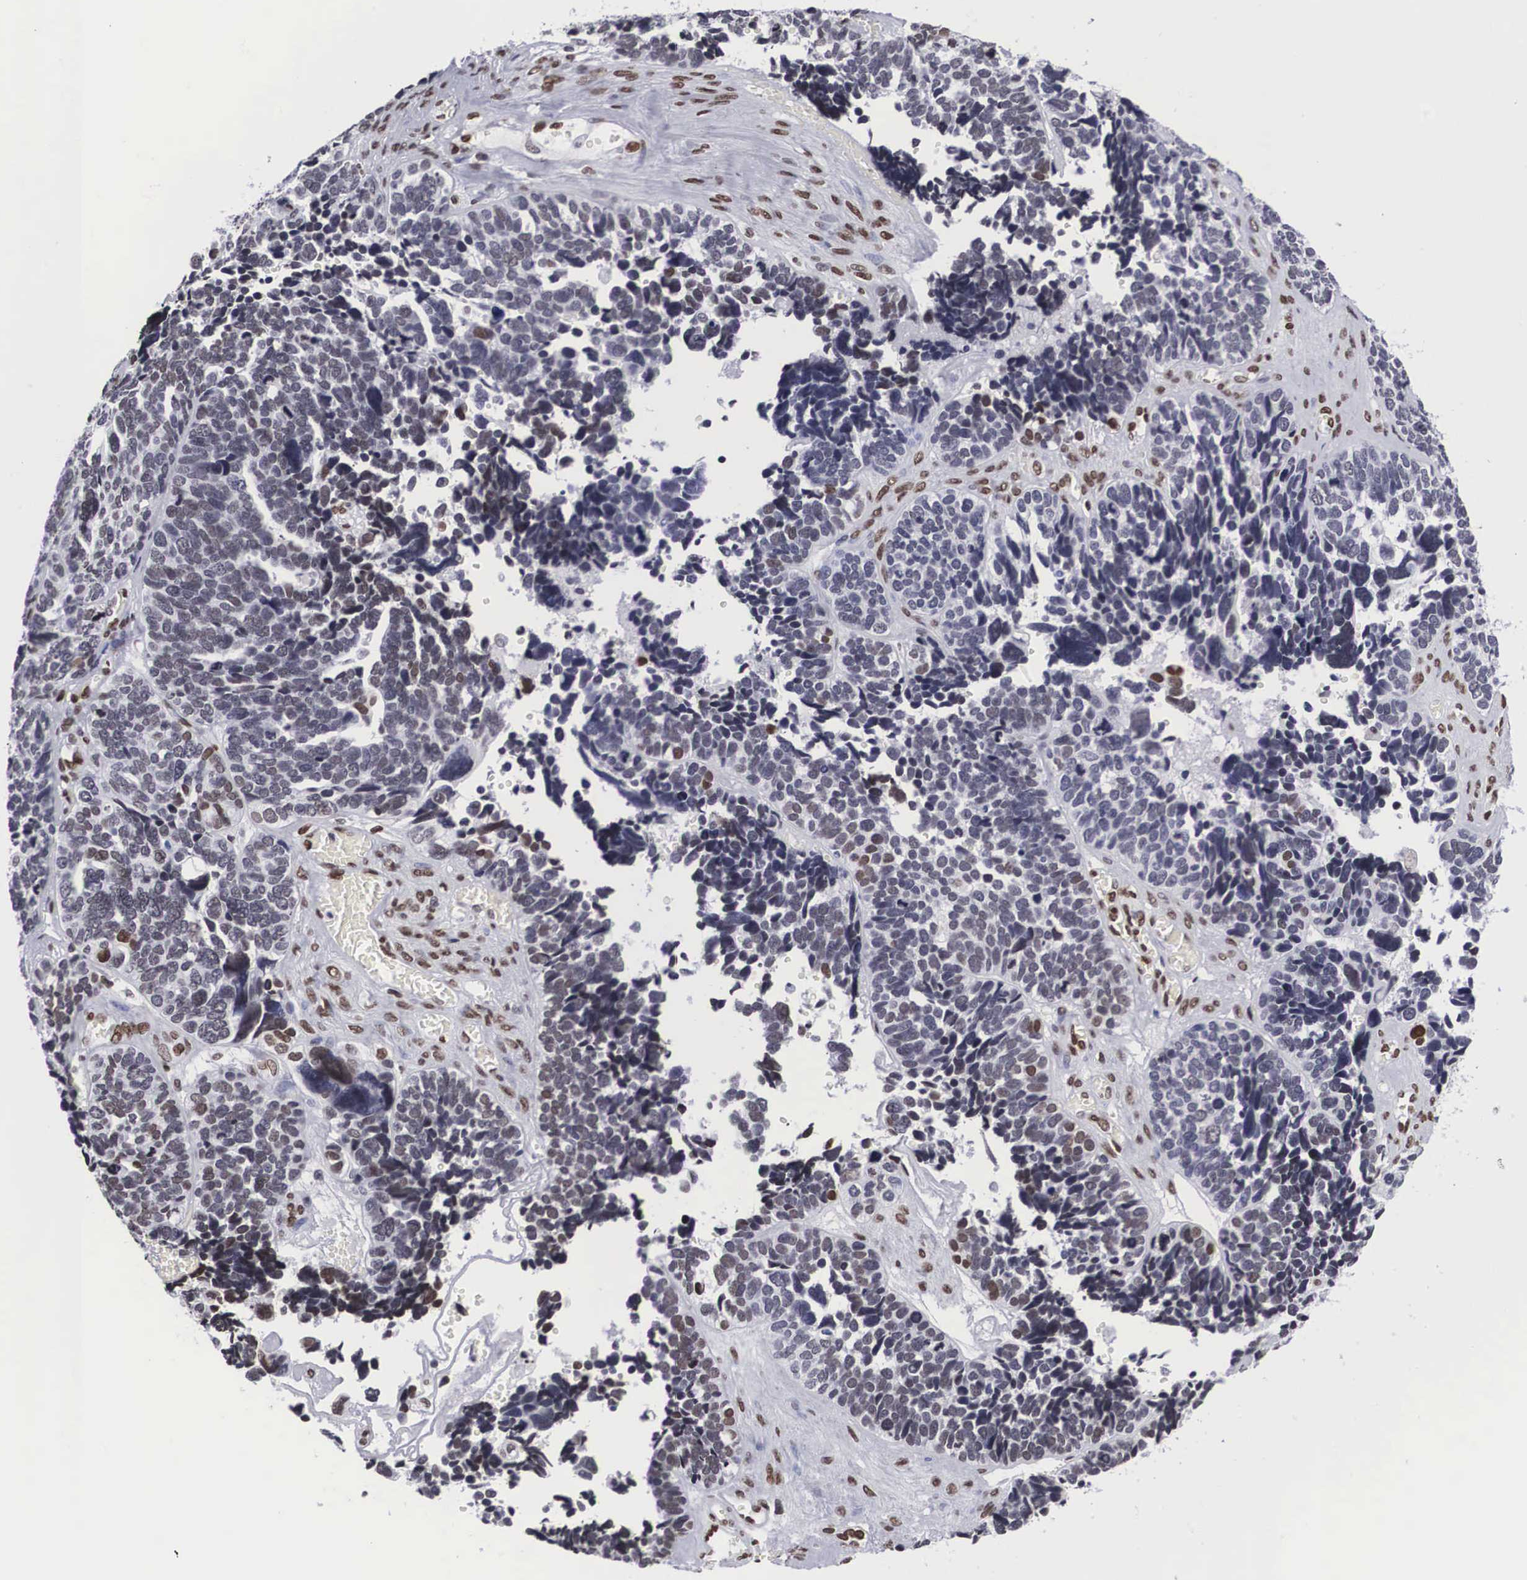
{"staining": {"intensity": "moderate", "quantity": ">75%", "location": "nuclear"}, "tissue": "ovarian cancer", "cell_type": "Tumor cells", "image_type": "cancer", "snomed": [{"axis": "morphology", "description": "Cystadenocarcinoma, serous, NOS"}, {"axis": "topography", "description": "Ovary"}], "caption": "High-power microscopy captured an immunohistochemistry (IHC) image of ovarian cancer (serous cystadenocarcinoma), revealing moderate nuclear positivity in about >75% of tumor cells. (IHC, brightfield microscopy, high magnification).", "gene": "MECP2", "patient": {"sex": "female", "age": 77}}